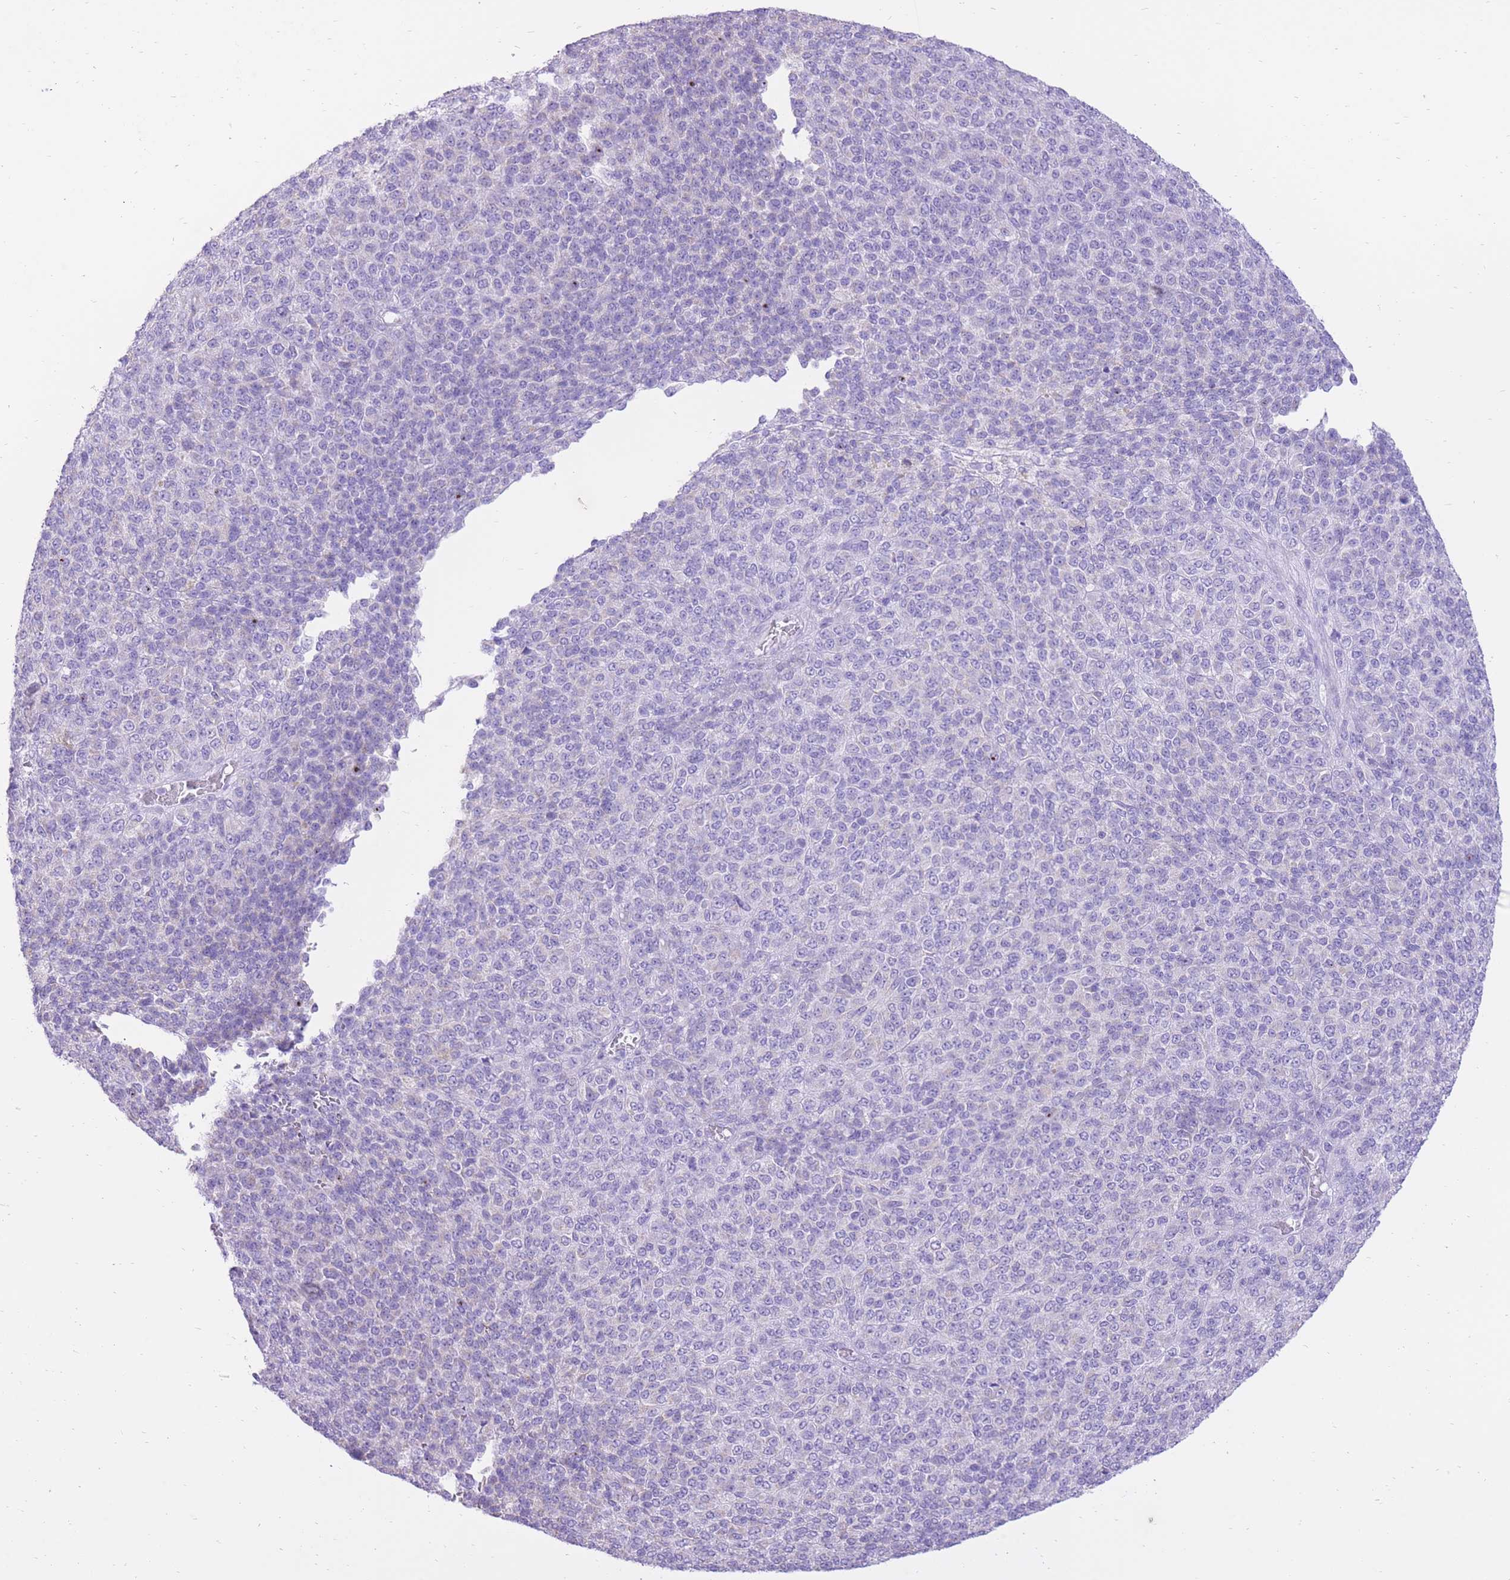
{"staining": {"intensity": "negative", "quantity": "none", "location": "none"}, "tissue": "melanoma", "cell_type": "Tumor cells", "image_type": "cancer", "snomed": [{"axis": "morphology", "description": "Malignant melanoma, Metastatic site"}, {"axis": "topography", "description": "Brain"}], "caption": "DAB immunohistochemical staining of melanoma shows no significant positivity in tumor cells. (DAB IHC with hematoxylin counter stain).", "gene": "SLC4A4", "patient": {"sex": "female", "age": 56}}